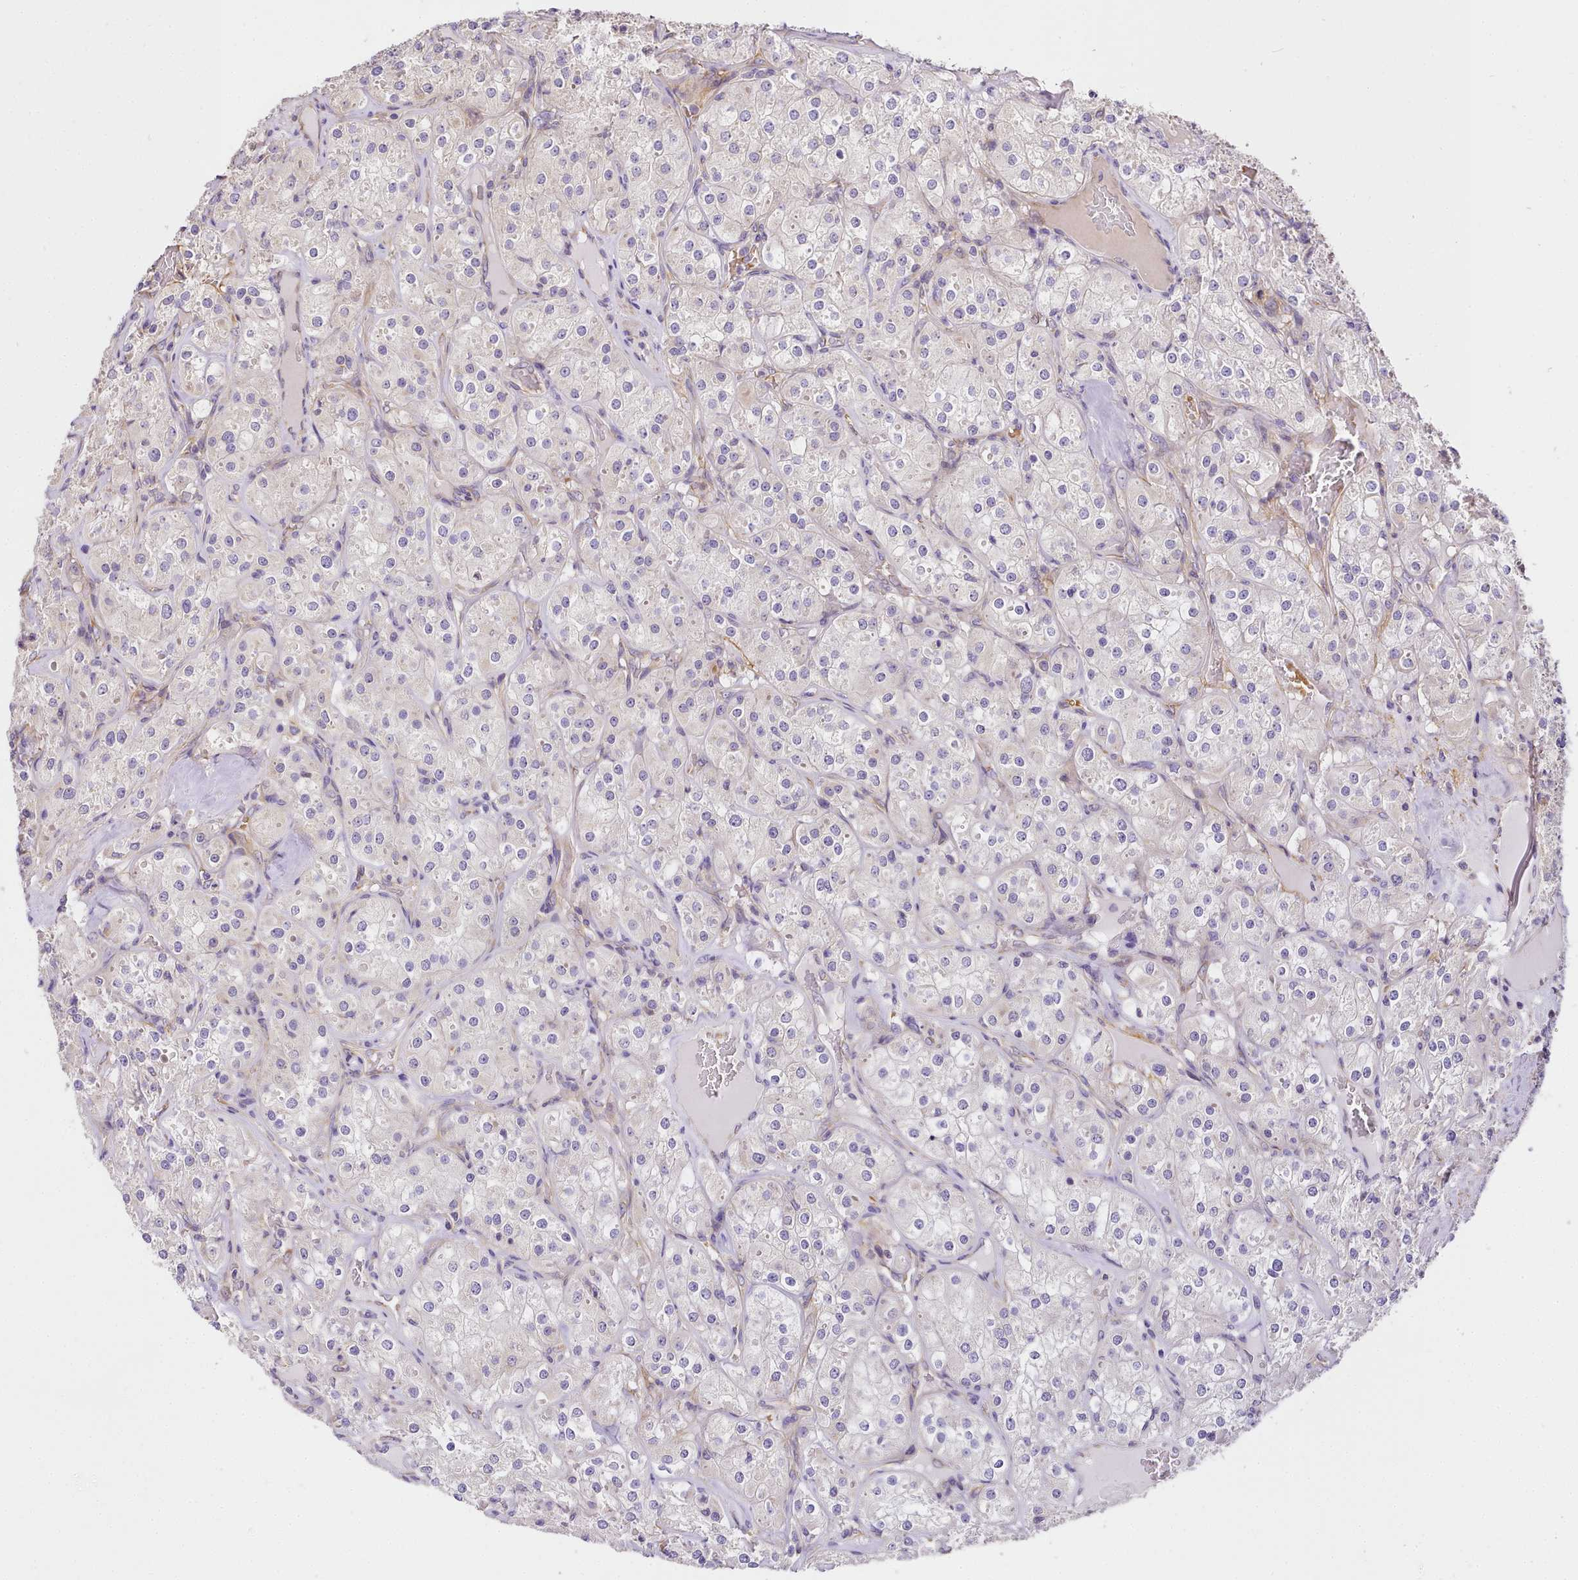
{"staining": {"intensity": "negative", "quantity": "none", "location": "none"}, "tissue": "renal cancer", "cell_type": "Tumor cells", "image_type": "cancer", "snomed": [{"axis": "morphology", "description": "Adenocarcinoma, NOS"}, {"axis": "topography", "description": "Kidney"}], "caption": "The image reveals no staining of tumor cells in renal cancer (adenocarcinoma).", "gene": "NBPF1", "patient": {"sex": "male", "age": 77}}